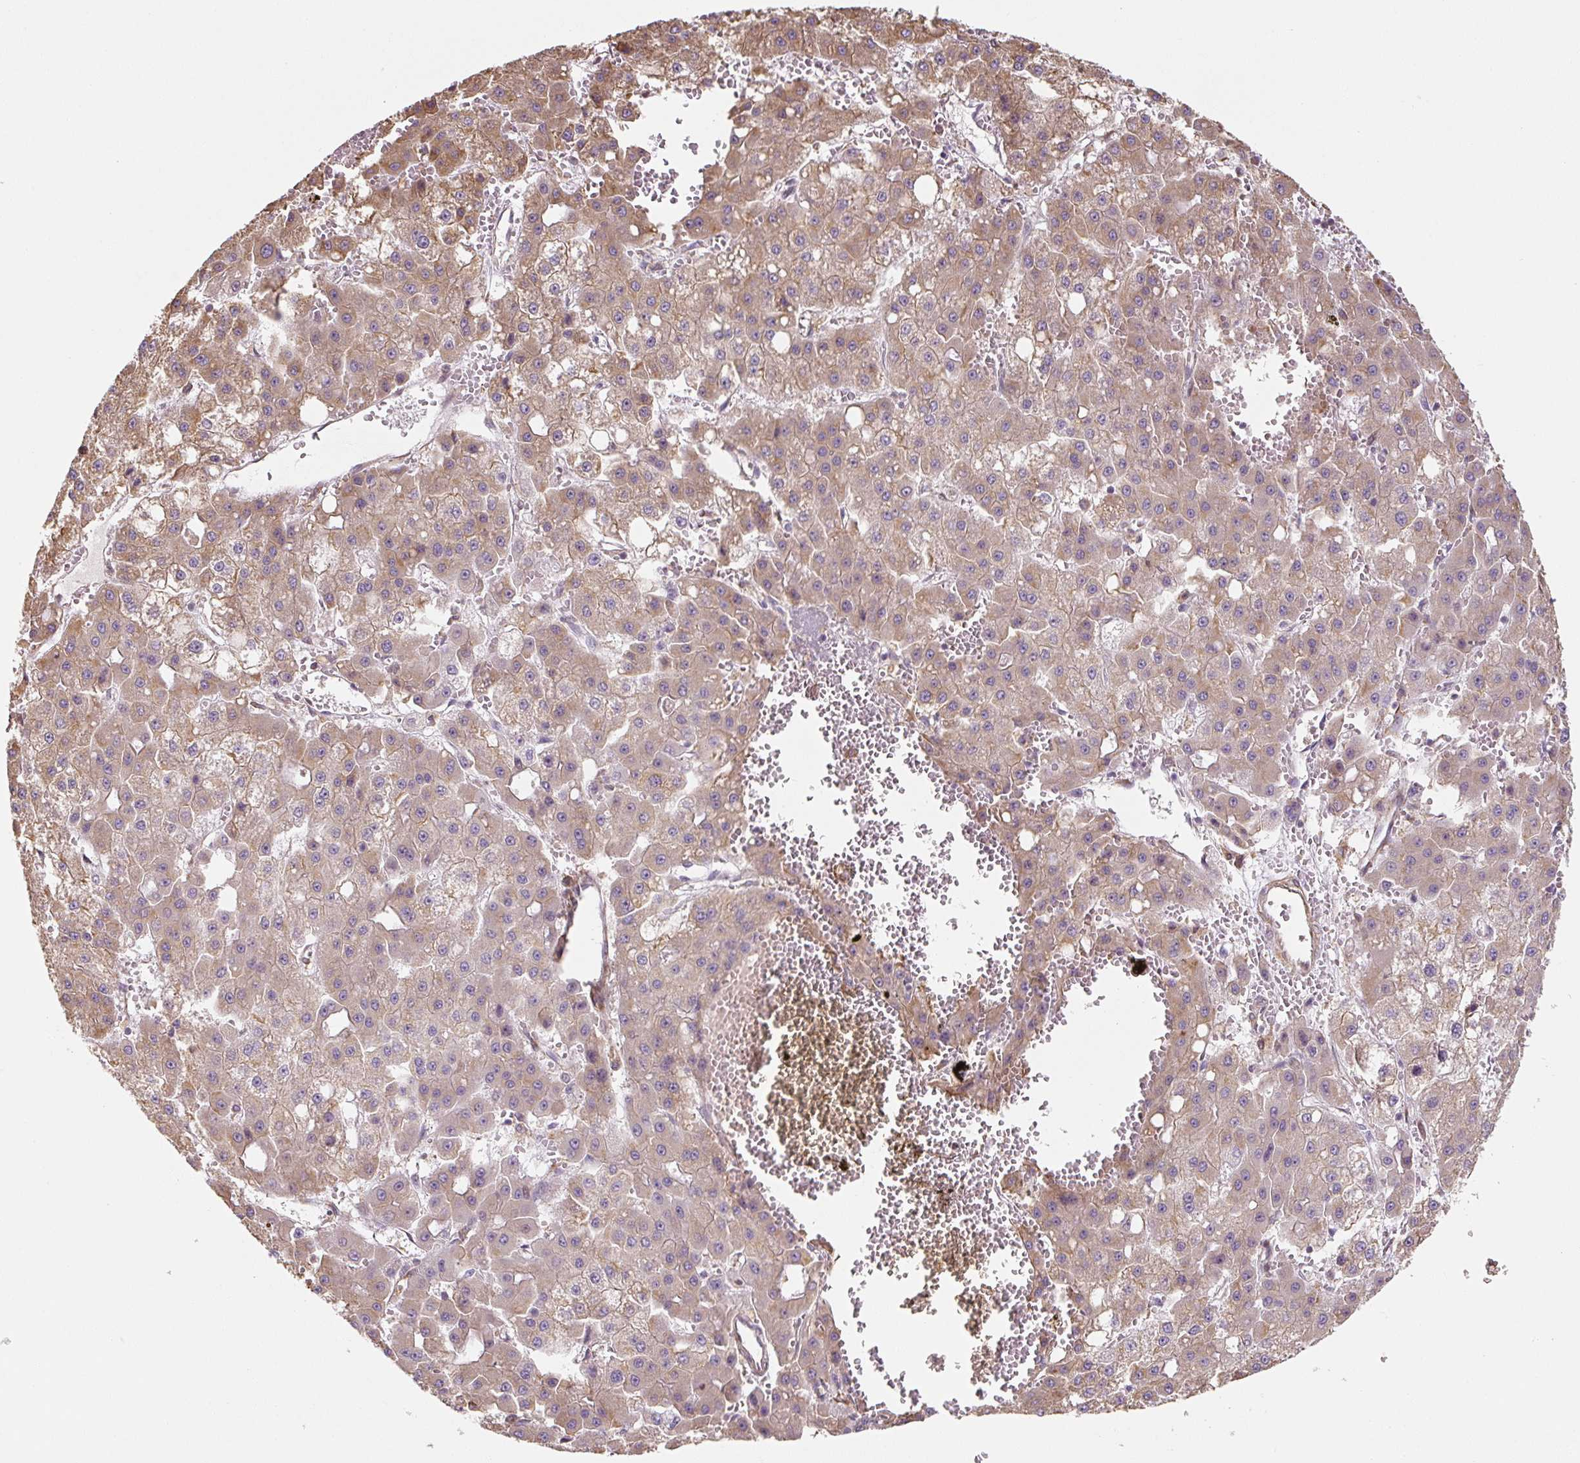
{"staining": {"intensity": "moderate", "quantity": ">75%", "location": "cytoplasmic/membranous"}, "tissue": "liver cancer", "cell_type": "Tumor cells", "image_type": "cancer", "snomed": [{"axis": "morphology", "description": "Carcinoma, Hepatocellular, NOS"}, {"axis": "topography", "description": "Liver"}], "caption": "Protein expression analysis of human liver cancer (hepatocellular carcinoma) reveals moderate cytoplasmic/membranous positivity in approximately >75% of tumor cells. Using DAB (3,3'-diaminobenzidine) (brown) and hematoxylin (blue) stains, captured at high magnification using brightfield microscopy.", "gene": "RASA1", "patient": {"sex": "male", "age": 47}}